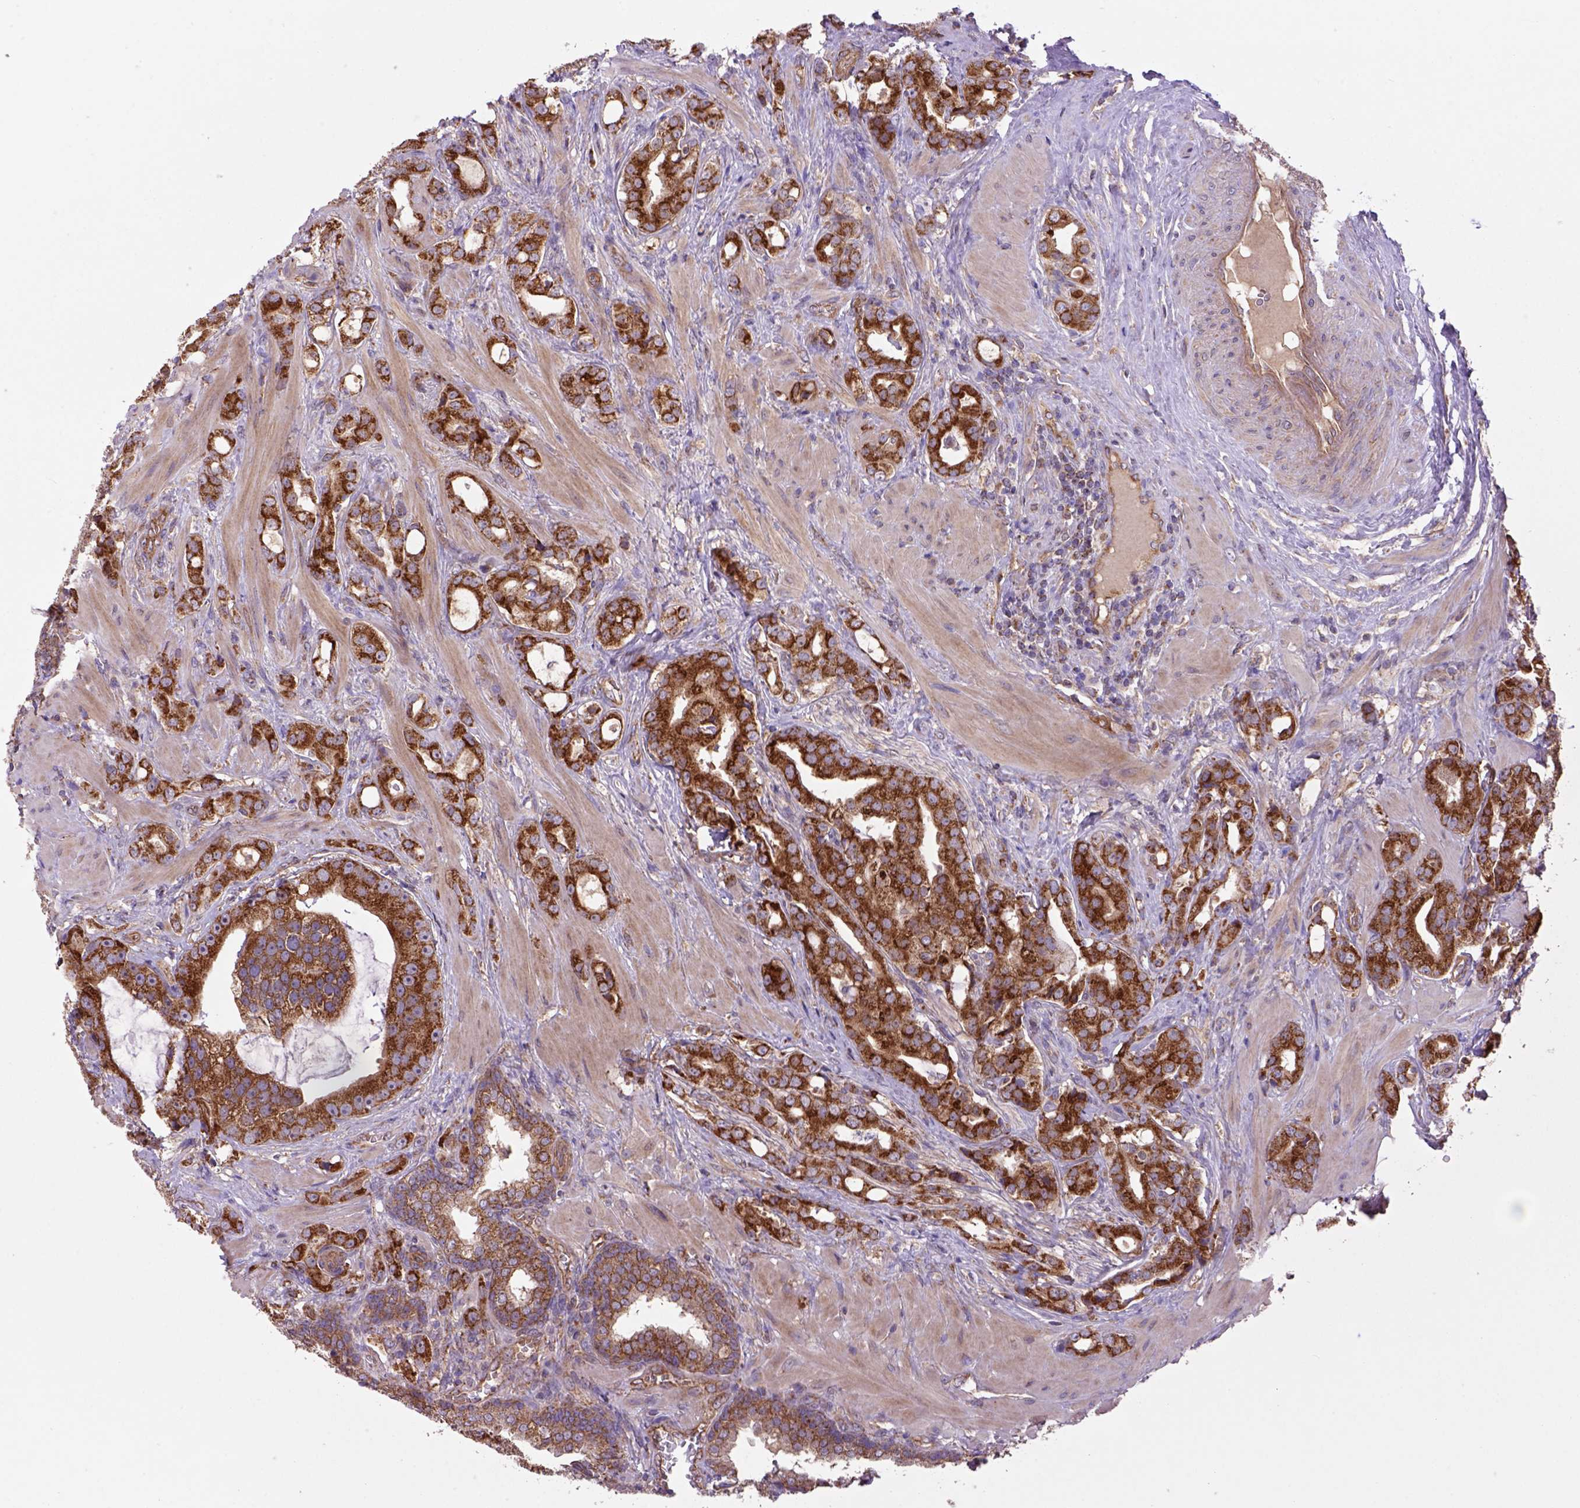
{"staining": {"intensity": "strong", "quantity": "25%-75%", "location": "cytoplasmic/membranous"}, "tissue": "prostate cancer", "cell_type": "Tumor cells", "image_type": "cancer", "snomed": [{"axis": "morphology", "description": "Adenocarcinoma, NOS"}, {"axis": "topography", "description": "Prostate"}], "caption": "Prostate adenocarcinoma tissue demonstrates strong cytoplasmic/membranous staining in about 25%-75% of tumor cells, visualized by immunohistochemistry.", "gene": "WARS2", "patient": {"sex": "male", "age": 57}}